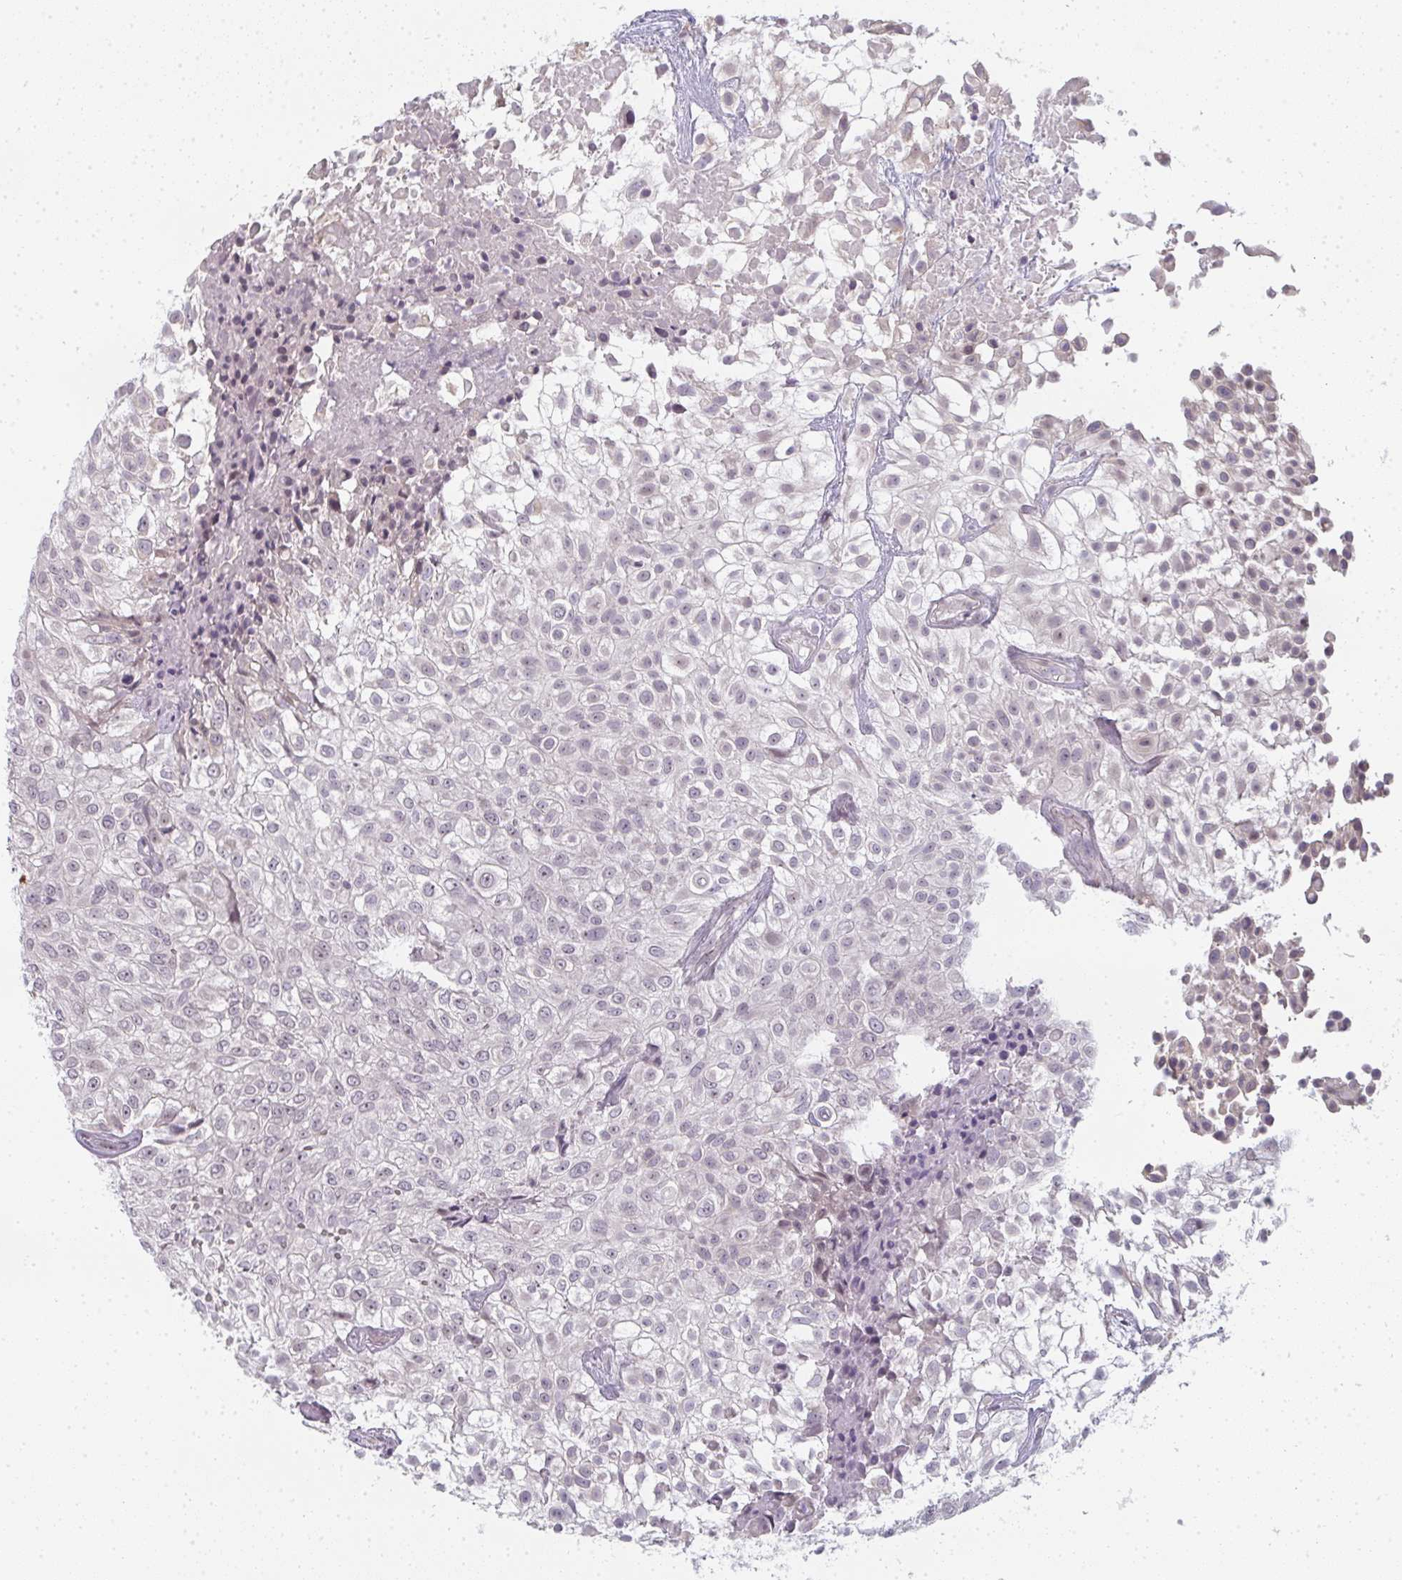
{"staining": {"intensity": "negative", "quantity": "none", "location": "none"}, "tissue": "urothelial cancer", "cell_type": "Tumor cells", "image_type": "cancer", "snomed": [{"axis": "morphology", "description": "Urothelial carcinoma, High grade"}, {"axis": "topography", "description": "Urinary bladder"}], "caption": "Urothelial cancer was stained to show a protein in brown. There is no significant positivity in tumor cells.", "gene": "RBBP6", "patient": {"sex": "male", "age": 56}}